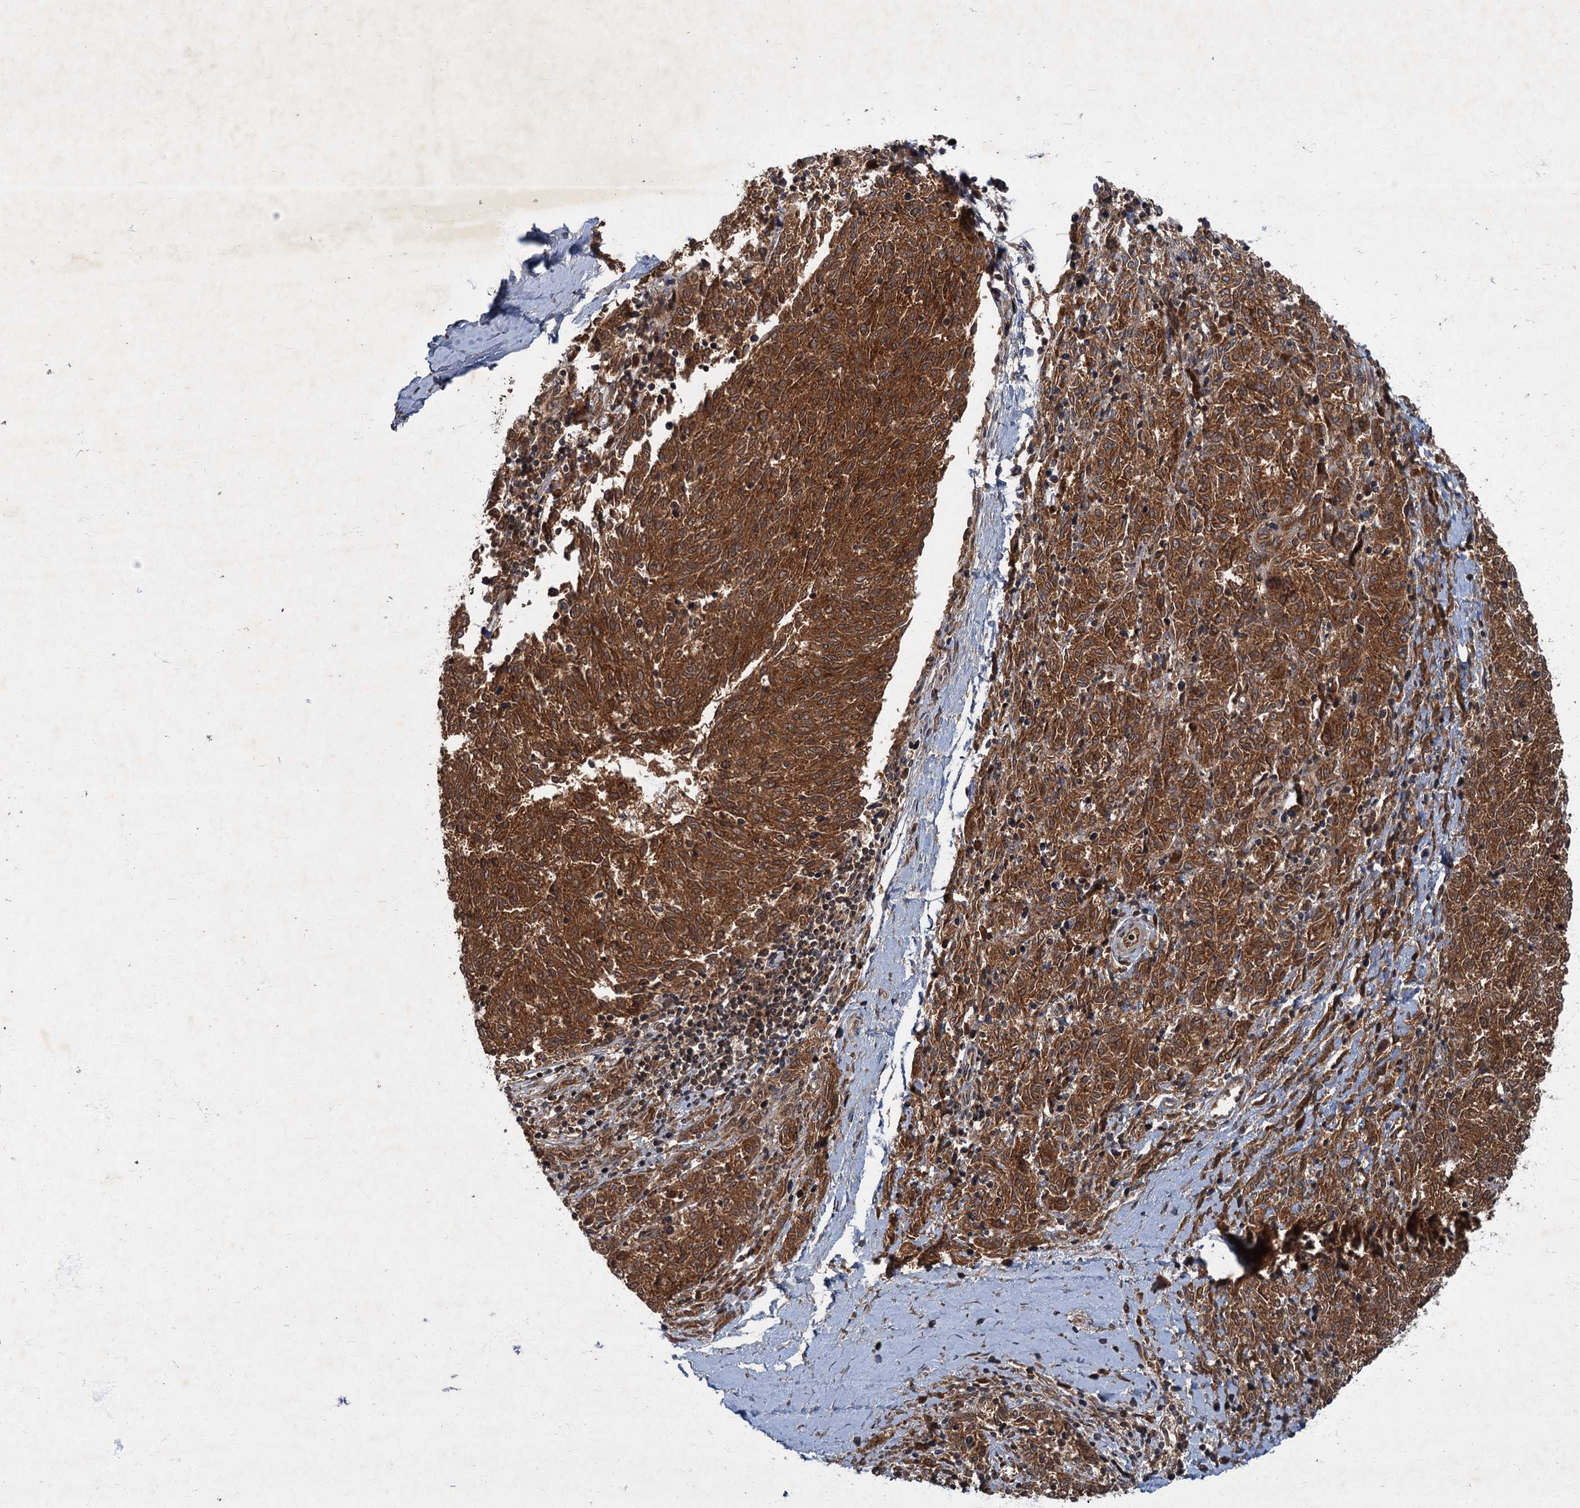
{"staining": {"intensity": "strong", "quantity": ">75%", "location": "cytoplasmic/membranous"}, "tissue": "melanoma", "cell_type": "Tumor cells", "image_type": "cancer", "snomed": [{"axis": "morphology", "description": "Malignant melanoma, NOS"}, {"axis": "topography", "description": "Skin"}], "caption": "Immunohistochemical staining of malignant melanoma reveals high levels of strong cytoplasmic/membranous protein staining in about >75% of tumor cells.", "gene": "SLC11A2", "patient": {"sex": "female", "age": 72}}